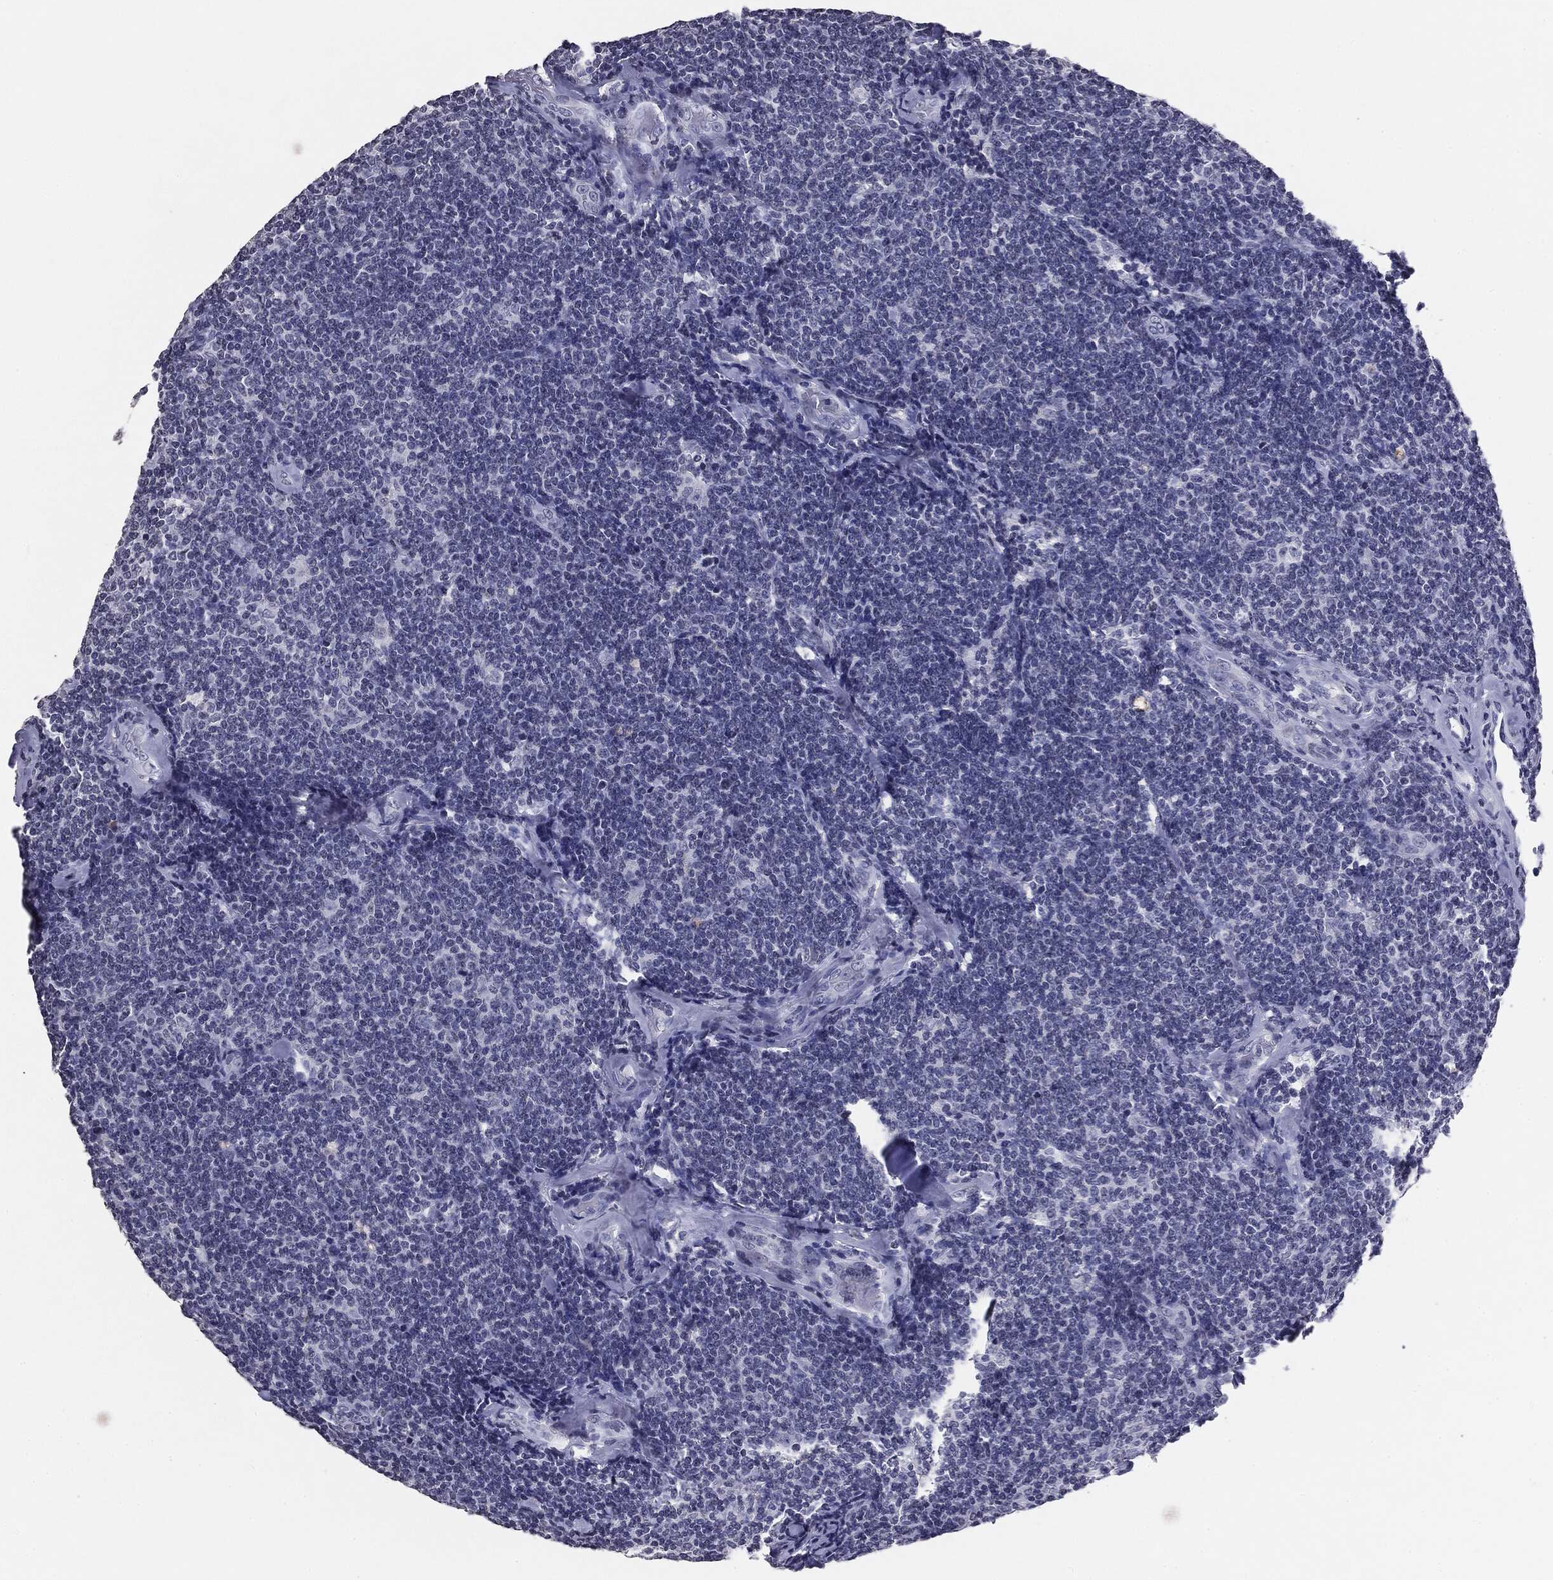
{"staining": {"intensity": "negative", "quantity": "none", "location": "none"}, "tissue": "lymphoma", "cell_type": "Tumor cells", "image_type": "cancer", "snomed": [{"axis": "morphology", "description": "Malignant lymphoma, non-Hodgkin's type, Low grade"}, {"axis": "topography", "description": "Lymph node"}], "caption": "Protein analysis of malignant lymphoma, non-Hodgkin's type (low-grade) reveals no significant positivity in tumor cells.", "gene": "SERPINB4", "patient": {"sex": "female", "age": 56}}